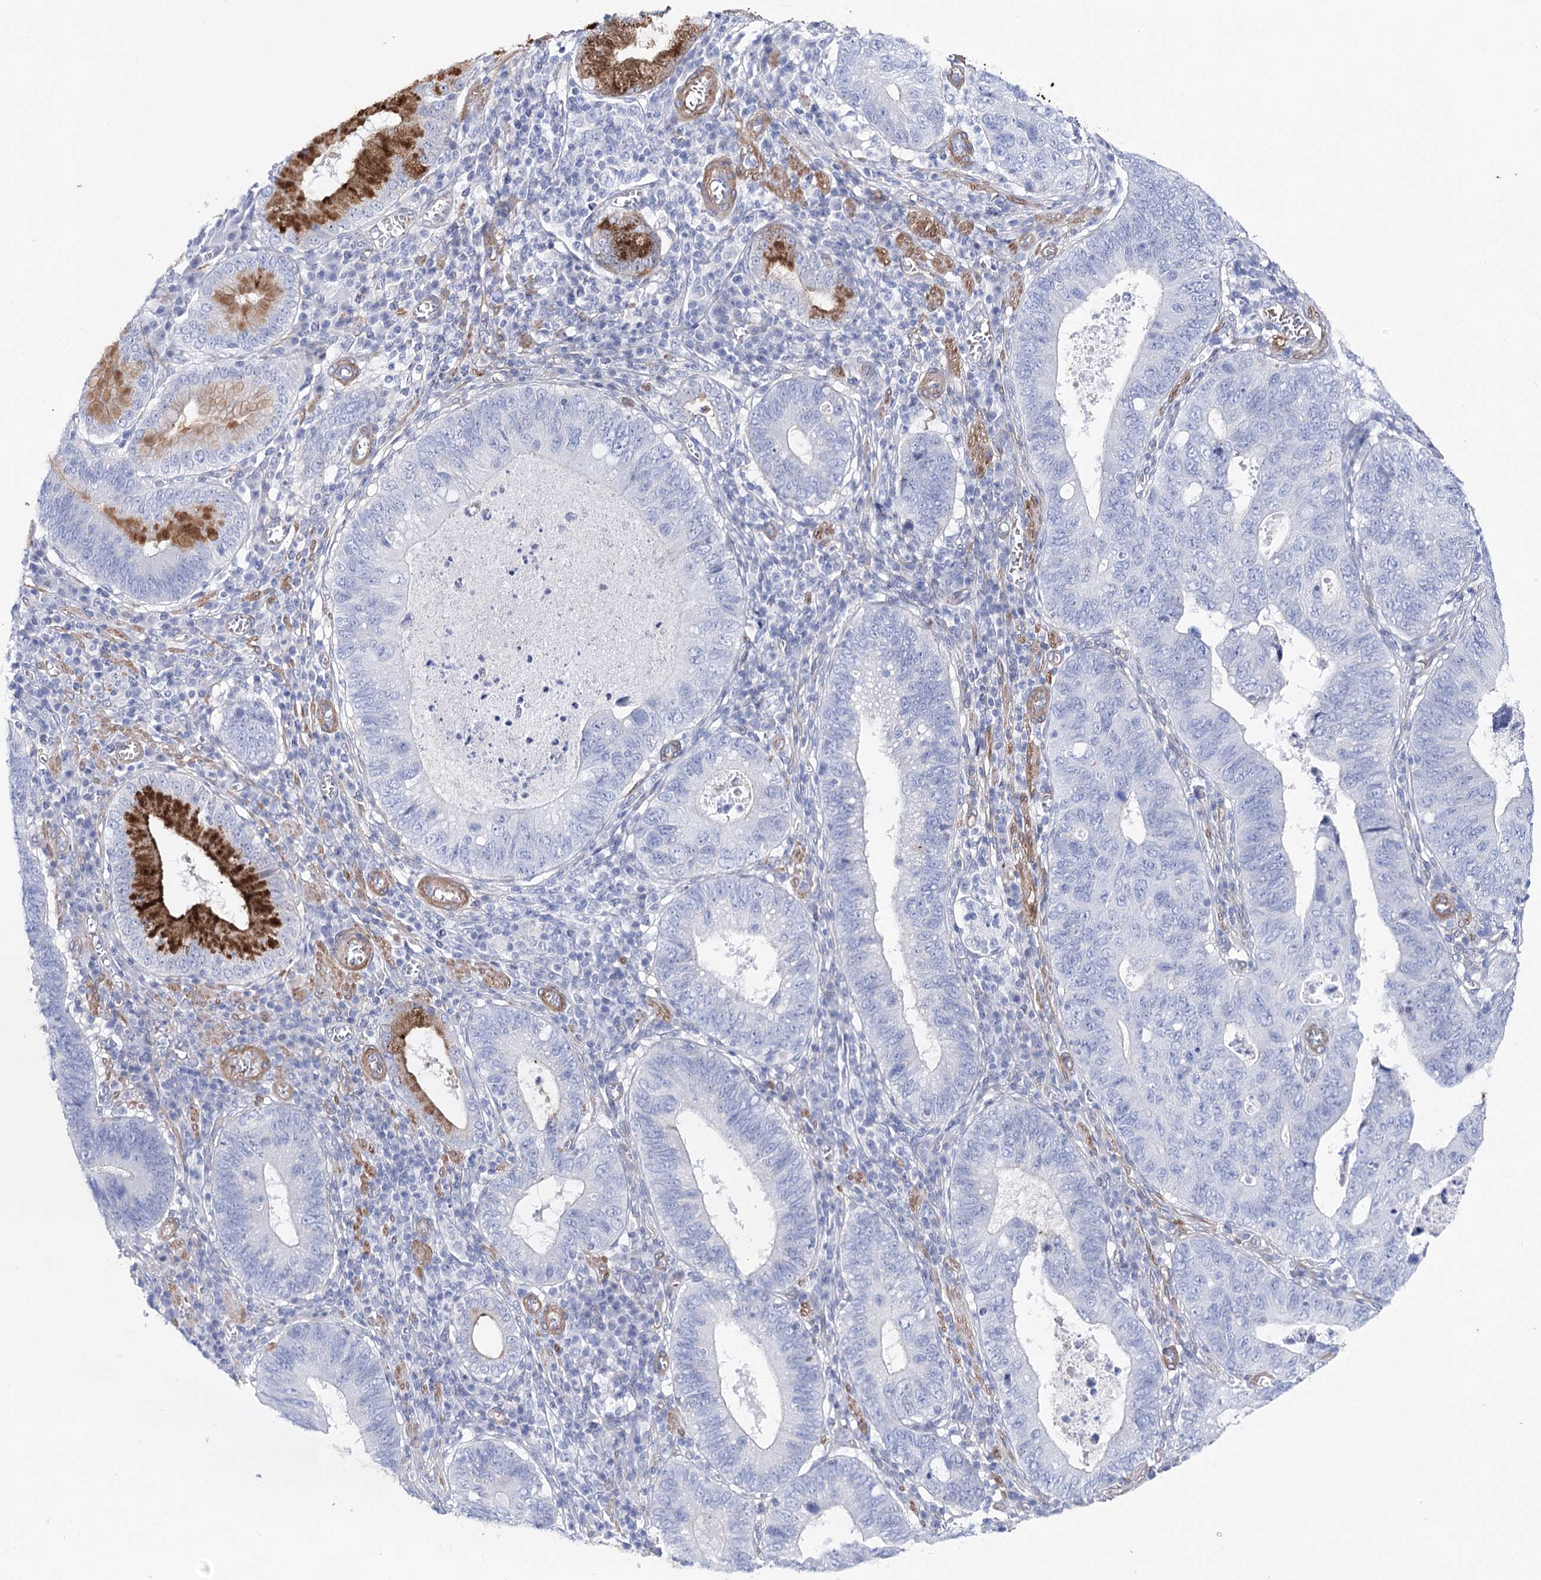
{"staining": {"intensity": "negative", "quantity": "none", "location": "none"}, "tissue": "stomach cancer", "cell_type": "Tumor cells", "image_type": "cancer", "snomed": [{"axis": "morphology", "description": "Adenocarcinoma, NOS"}, {"axis": "topography", "description": "Stomach"}], "caption": "Tumor cells show no significant positivity in stomach cancer (adenocarcinoma). (DAB (3,3'-diaminobenzidine) IHC, high magnification).", "gene": "ANKRD23", "patient": {"sex": "male", "age": 59}}